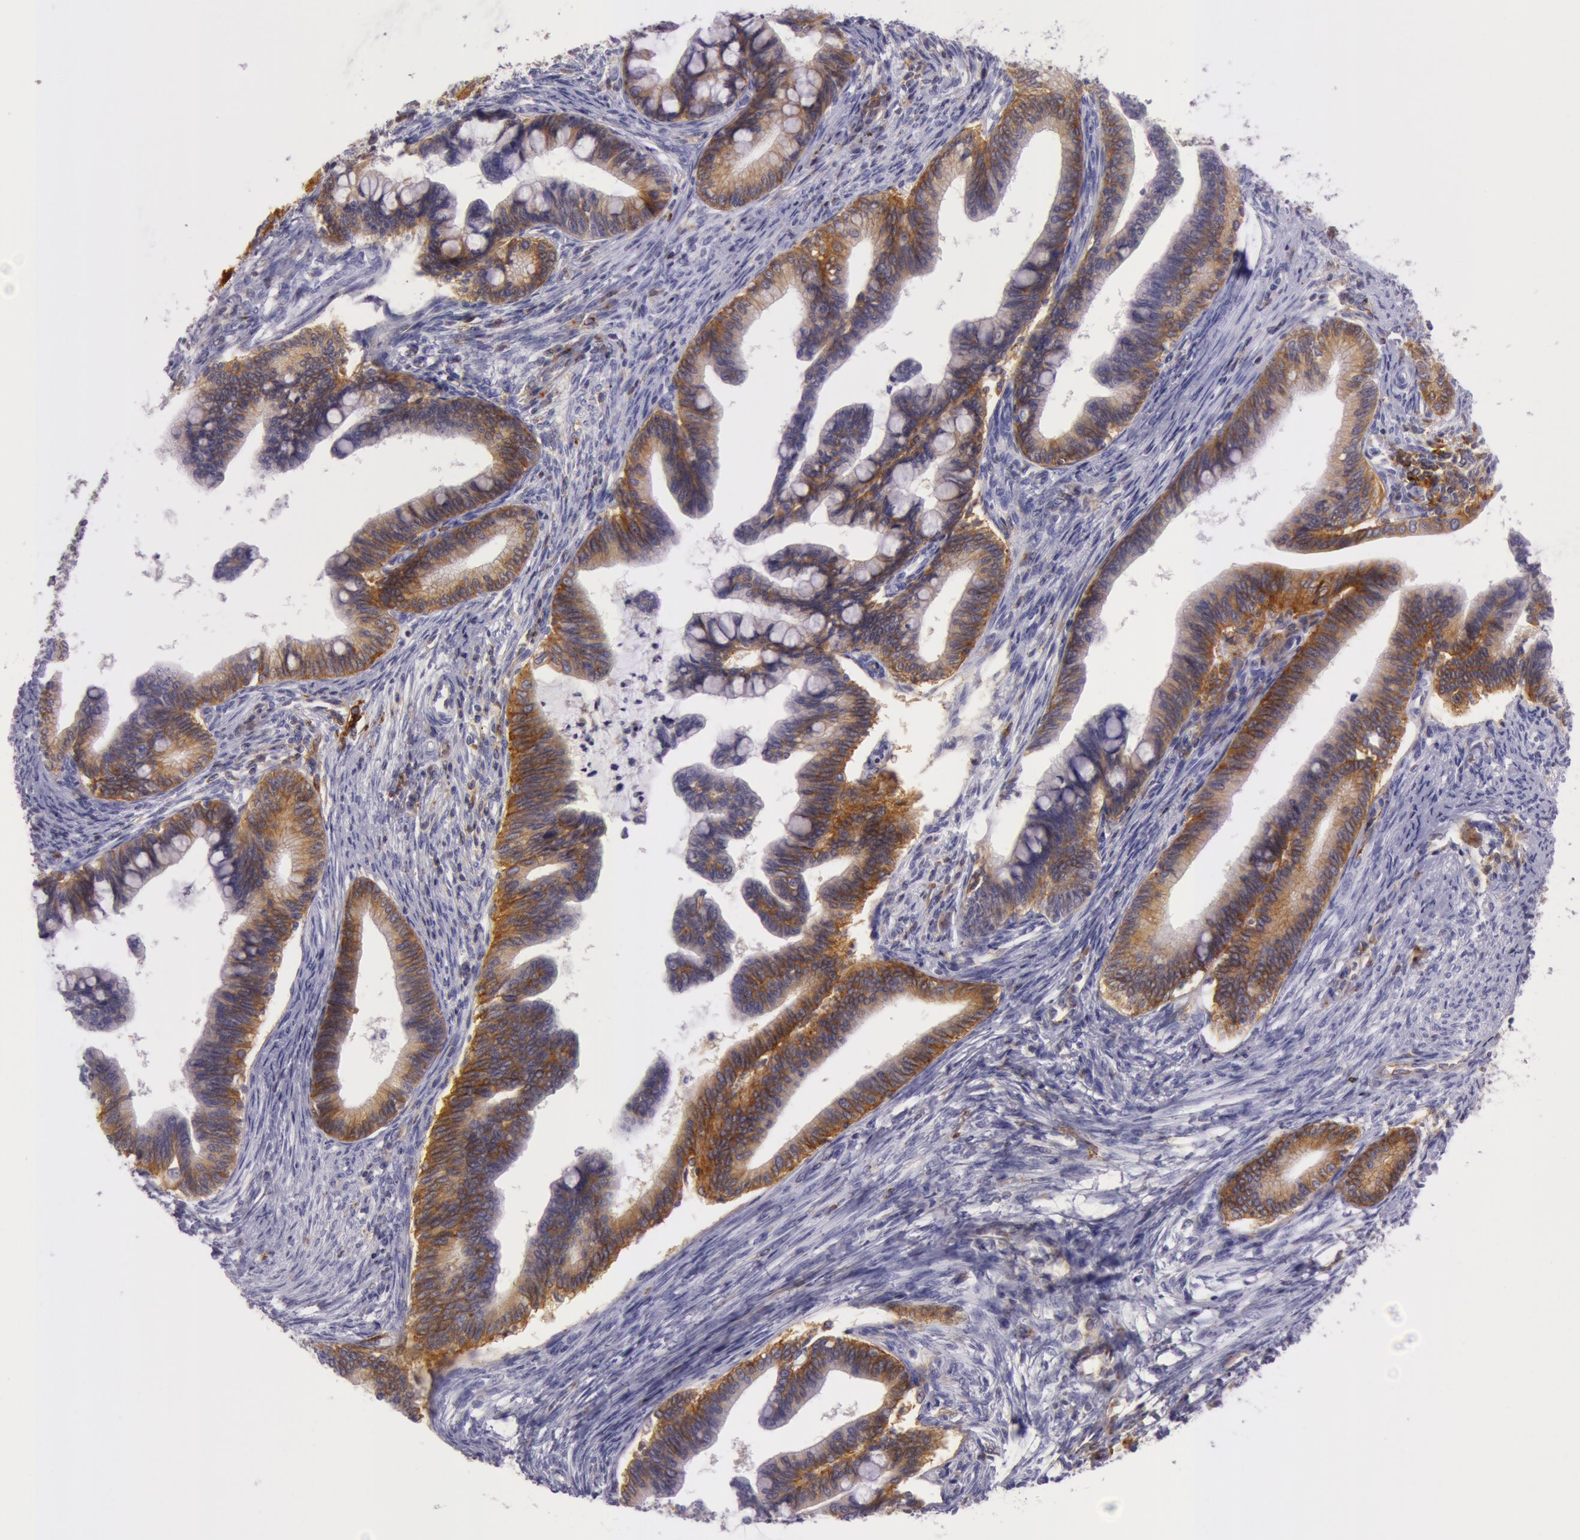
{"staining": {"intensity": "strong", "quantity": ">75%", "location": "cytoplasmic/membranous"}, "tissue": "cervical cancer", "cell_type": "Tumor cells", "image_type": "cancer", "snomed": [{"axis": "morphology", "description": "Adenocarcinoma, NOS"}, {"axis": "topography", "description": "Cervix"}], "caption": "Immunohistochemical staining of human cervical cancer (adenocarcinoma) shows high levels of strong cytoplasmic/membranous protein positivity in about >75% of tumor cells. Using DAB (3,3'-diaminobenzidine) (brown) and hematoxylin (blue) stains, captured at high magnification using brightfield microscopy.", "gene": "LY75", "patient": {"sex": "female", "age": 36}}